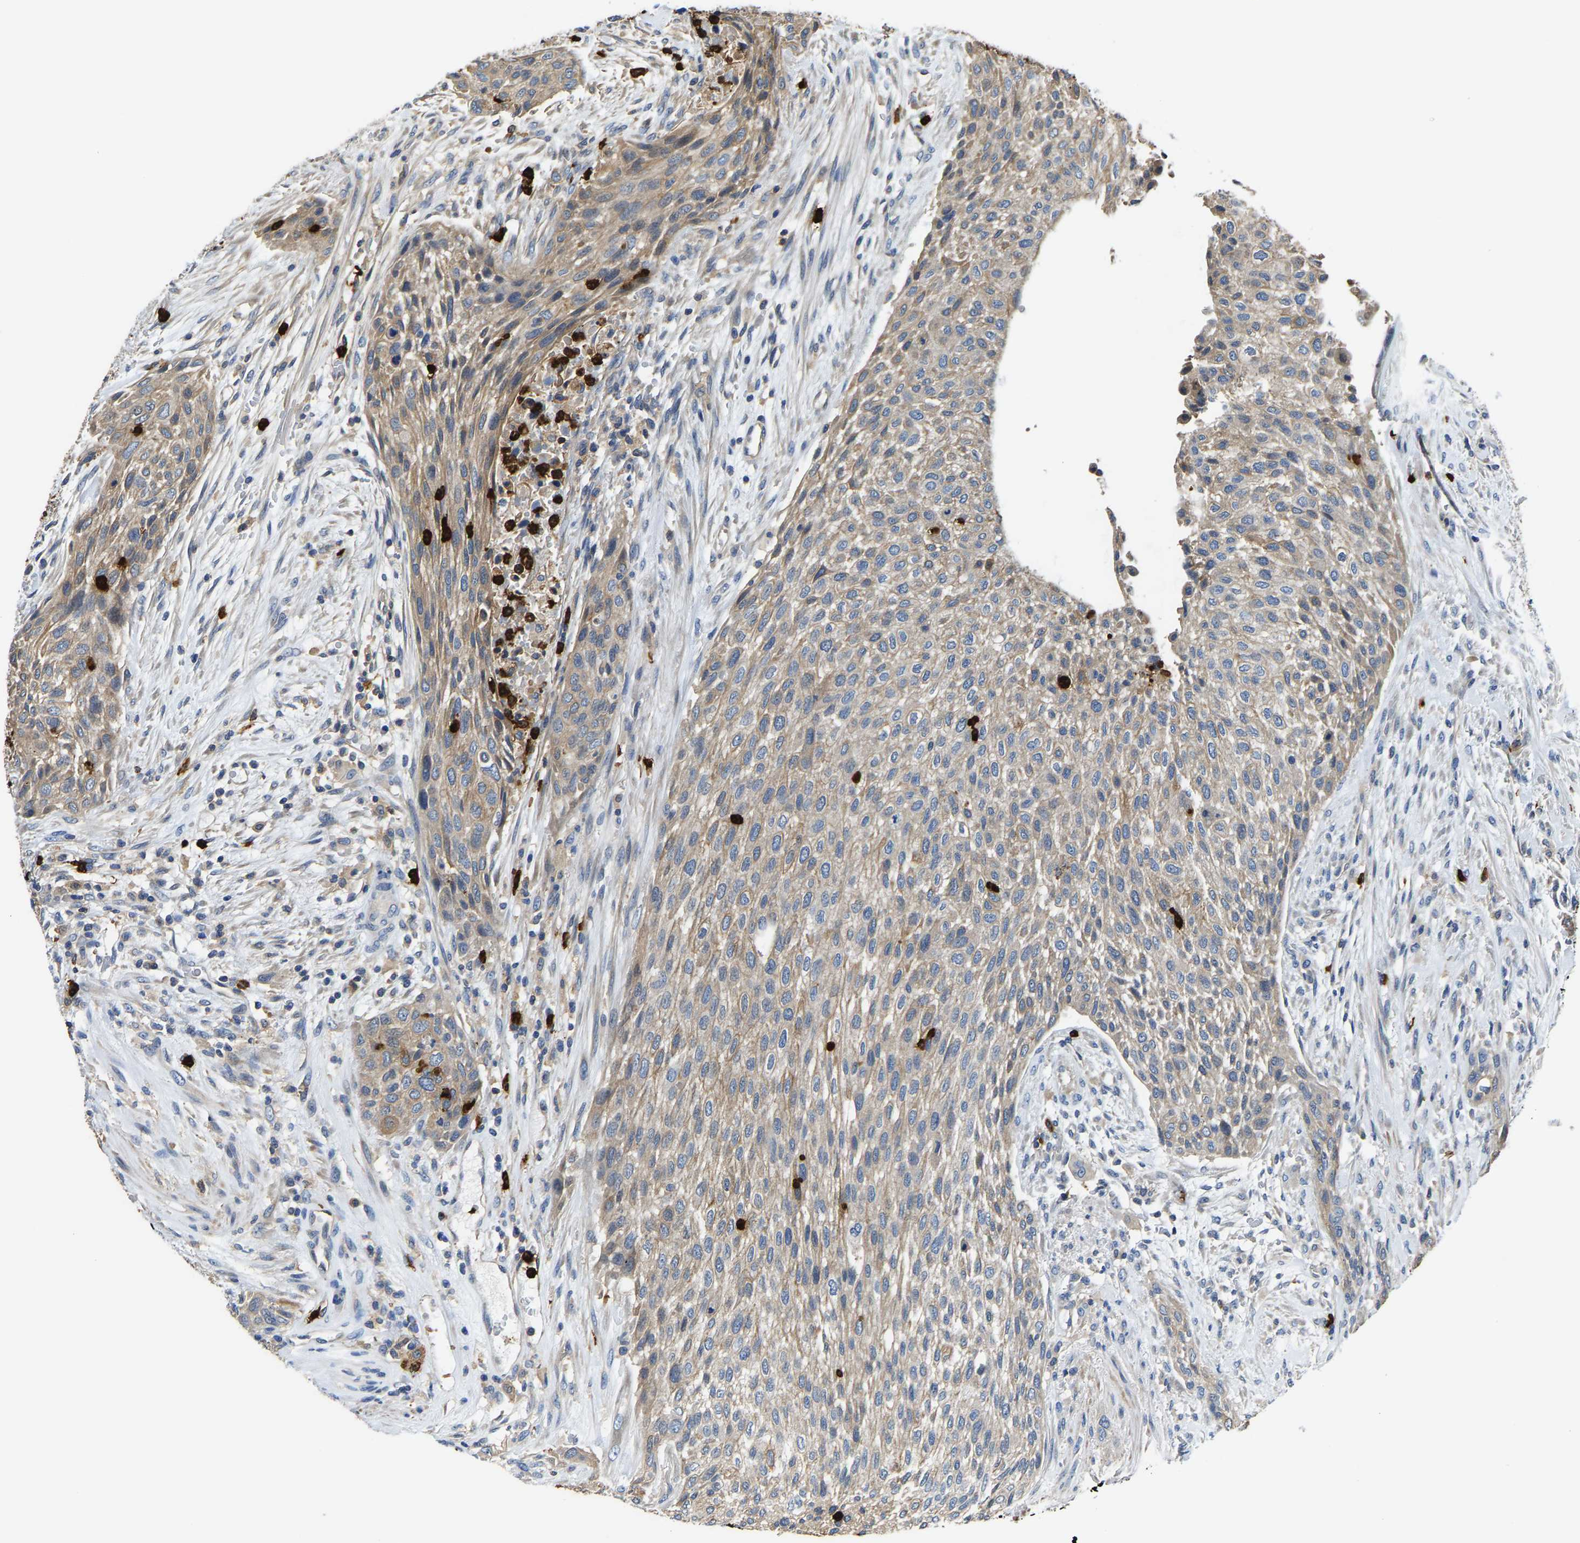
{"staining": {"intensity": "moderate", "quantity": ">75%", "location": "cytoplasmic/membranous"}, "tissue": "urothelial cancer", "cell_type": "Tumor cells", "image_type": "cancer", "snomed": [{"axis": "morphology", "description": "Urothelial carcinoma, Low grade"}, {"axis": "morphology", "description": "Urothelial carcinoma, High grade"}, {"axis": "topography", "description": "Urinary bladder"}], "caption": "A photomicrograph of urothelial cancer stained for a protein demonstrates moderate cytoplasmic/membranous brown staining in tumor cells. The protein is shown in brown color, while the nuclei are stained blue.", "gene": "TRAF6", "patient": {"sex": "male", "age": 35}}